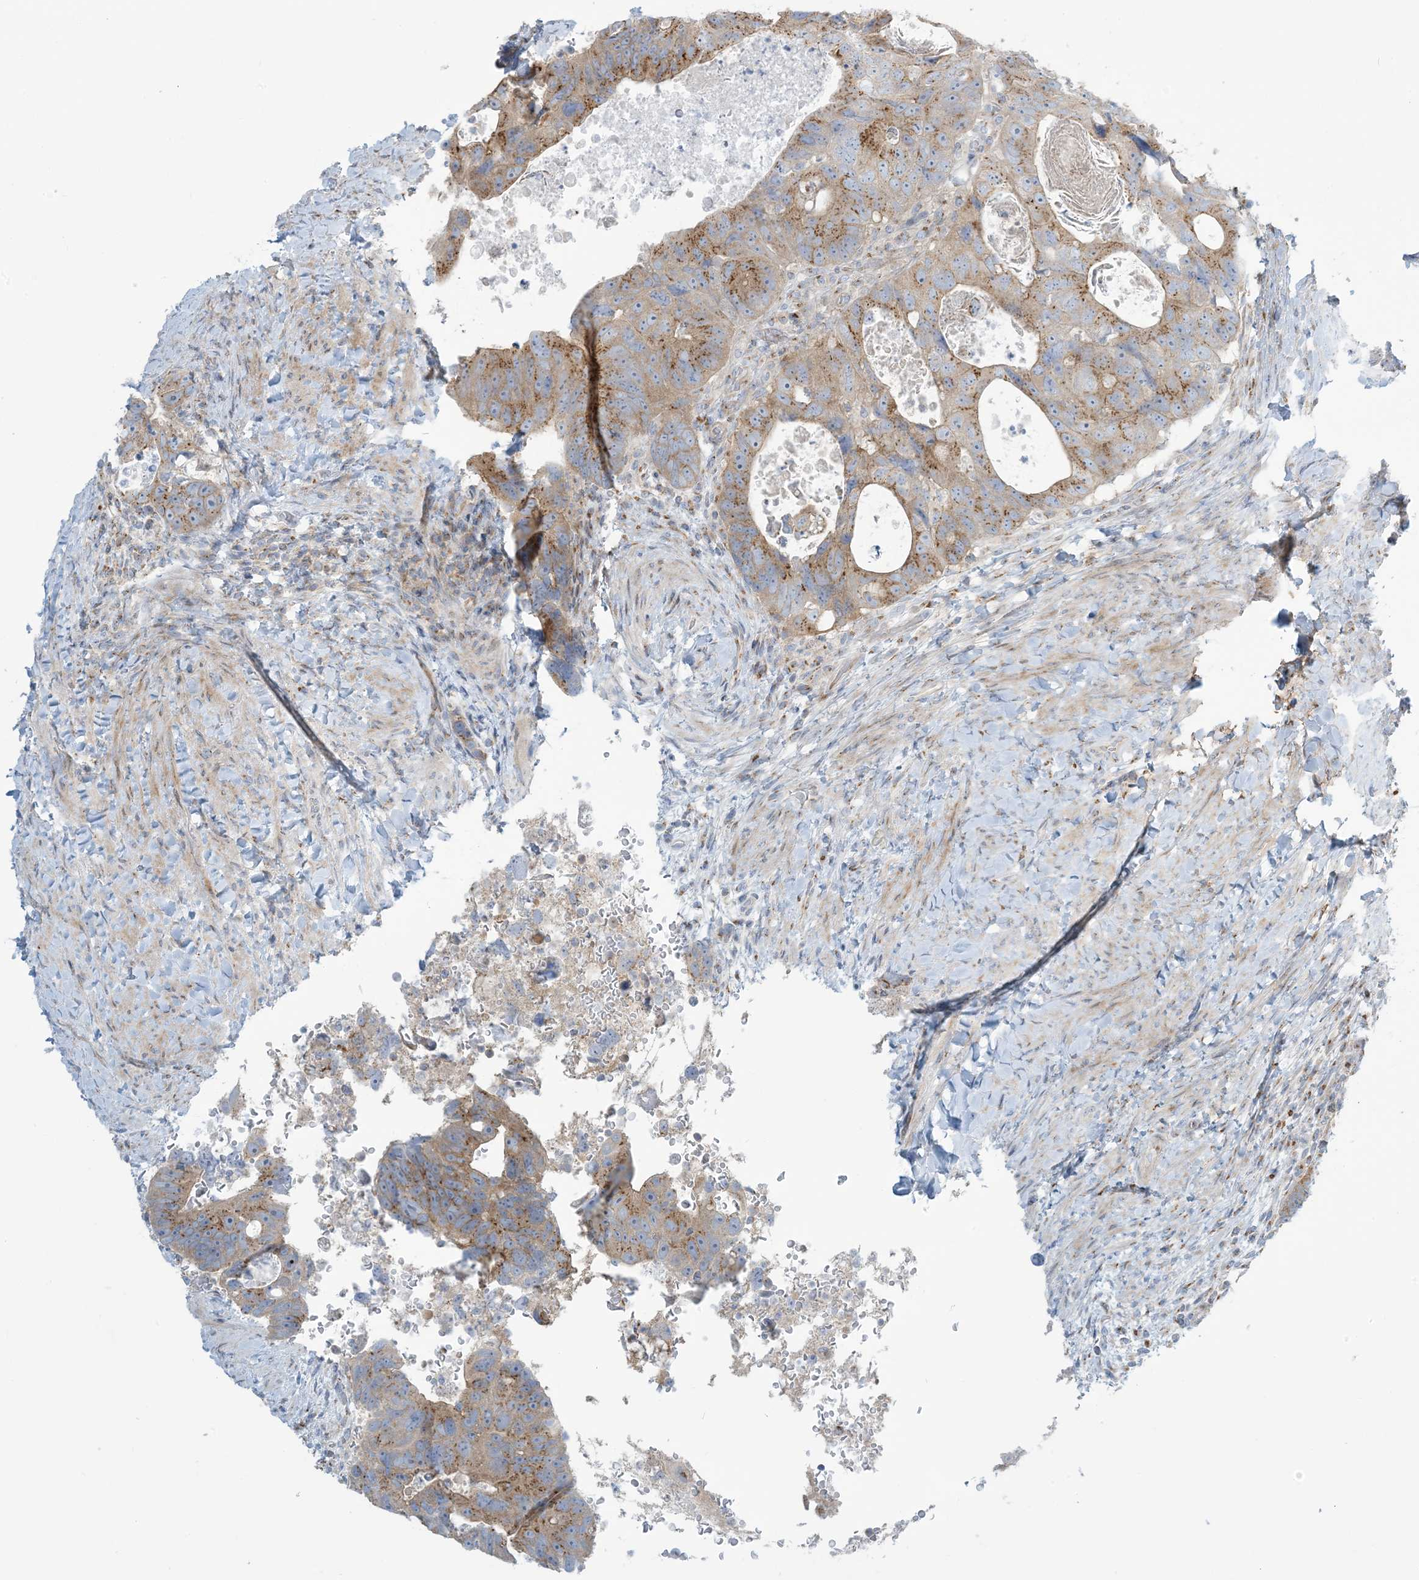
{"staining": {"intensity": "moderate", "quantity": ">75%", "location": "cytoplasmic/membranous"}, "tissue": "colorectal cancer", "cell_type": "Tumor cells", "image_type": "cancer", "snomed": [{"axis": "morphology", "description": "Adenocarcinoma, NOS"}, {"axis": "topography", "description": "Rectum"}], "caption": "DAB (3,3'-diaminobenzidine) immunohistochemical staining of adenocarcinoma (colorectal) displays moderate cytoplasmic/membranous protein staining in approximately >75% of tumor cells.", "gene": "AFTPH", "patient": {"sex": "male", "age": 59}}